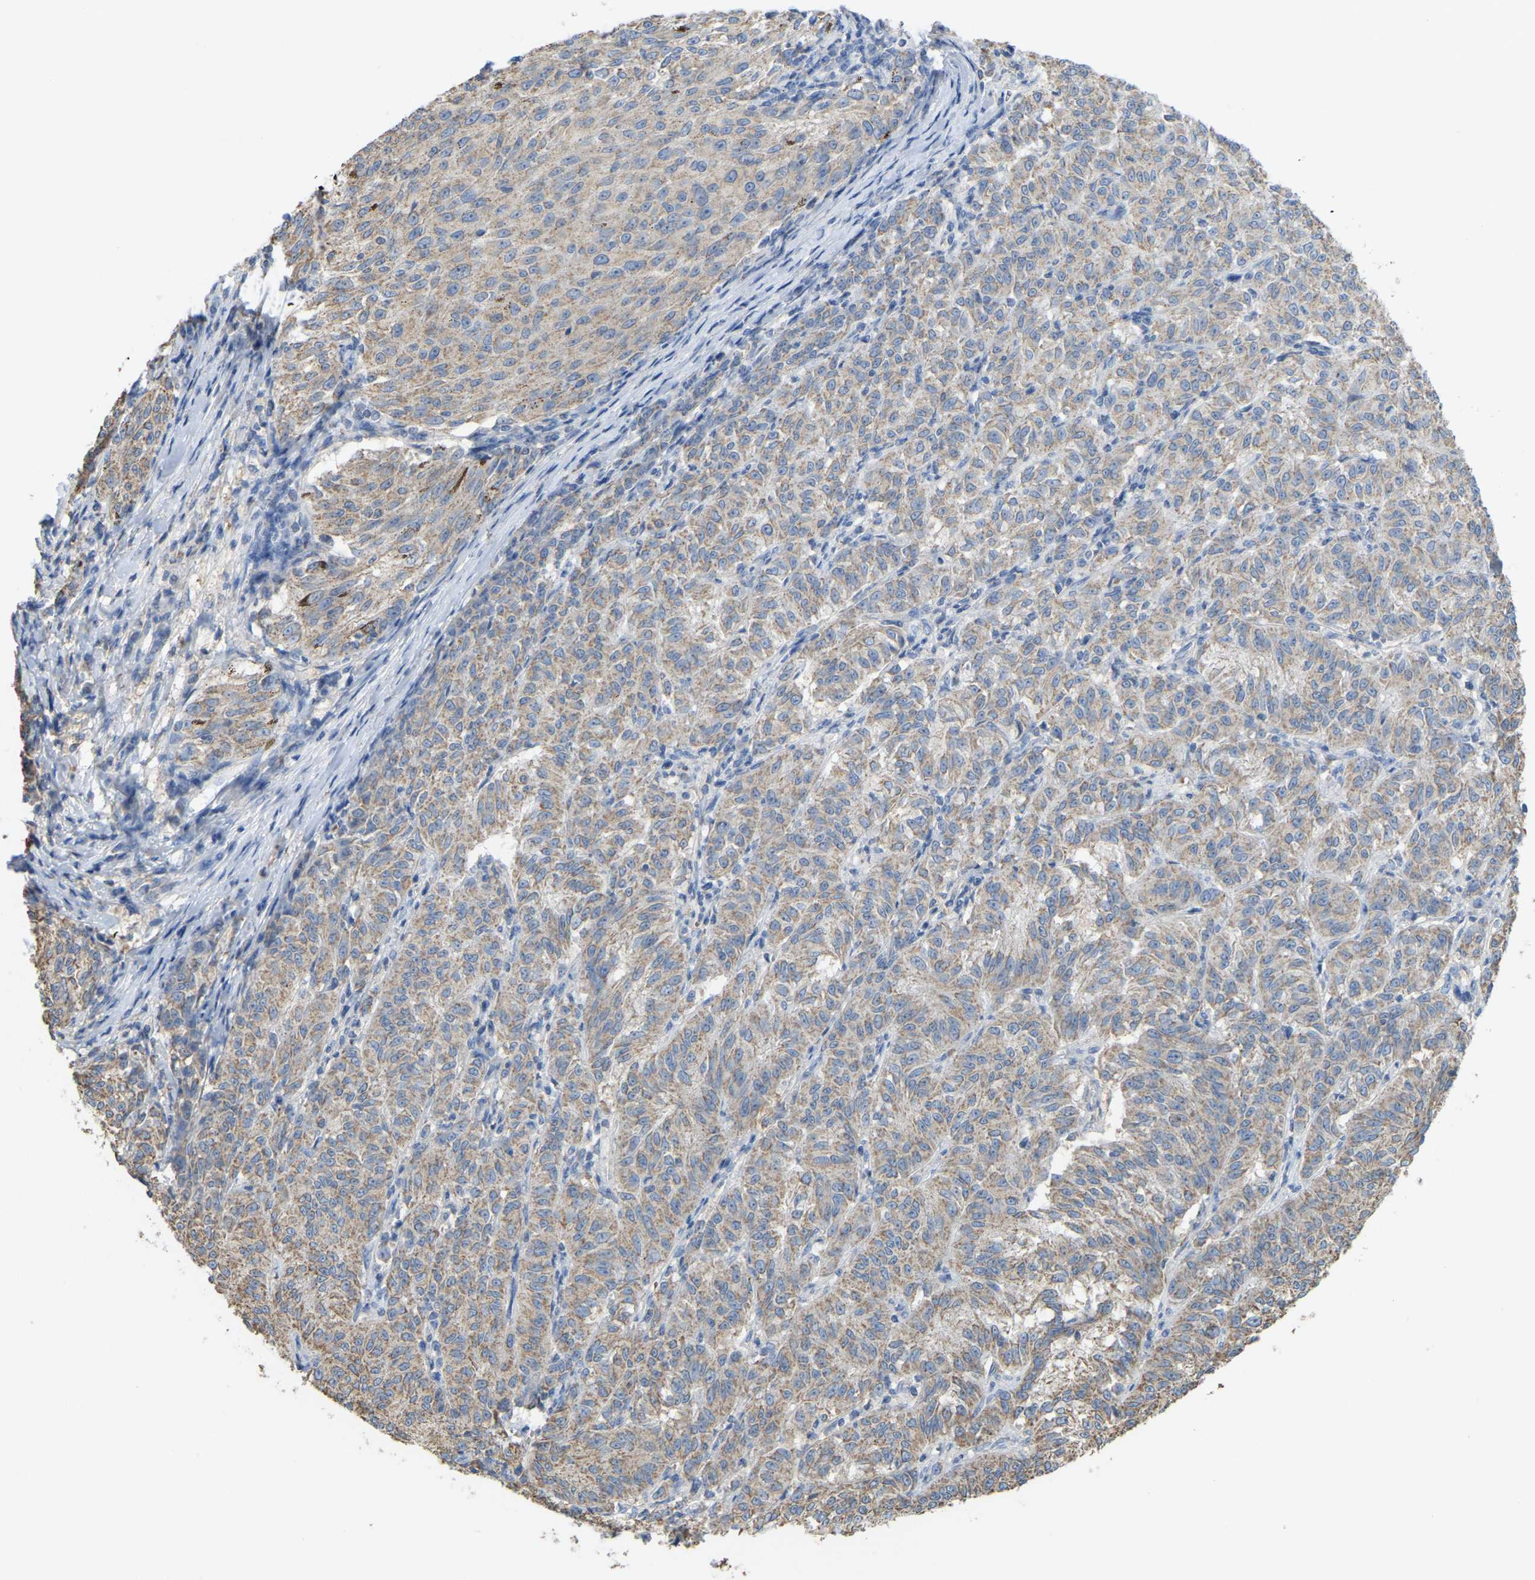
{"staining": {"intensity": "weak", "quantity": ">75%", "location": "cytoplasmic/membranous"}, "tissue": "melanoma", "cell_type": "Tumor cells", "image_type": "cancer", "snomed": [{"axis": "morphology", "description": "Malignant melanoma, NOS"}, {"axis": "topography", "description": "Skin"}], "caption": "Tumor cells show low levels of weak cytoplasmic/membranous positivity in approximately >75% of cells in human melanoma.", "gene": "SERPINB5", "patient": {"sex": "female", "age": 72}}